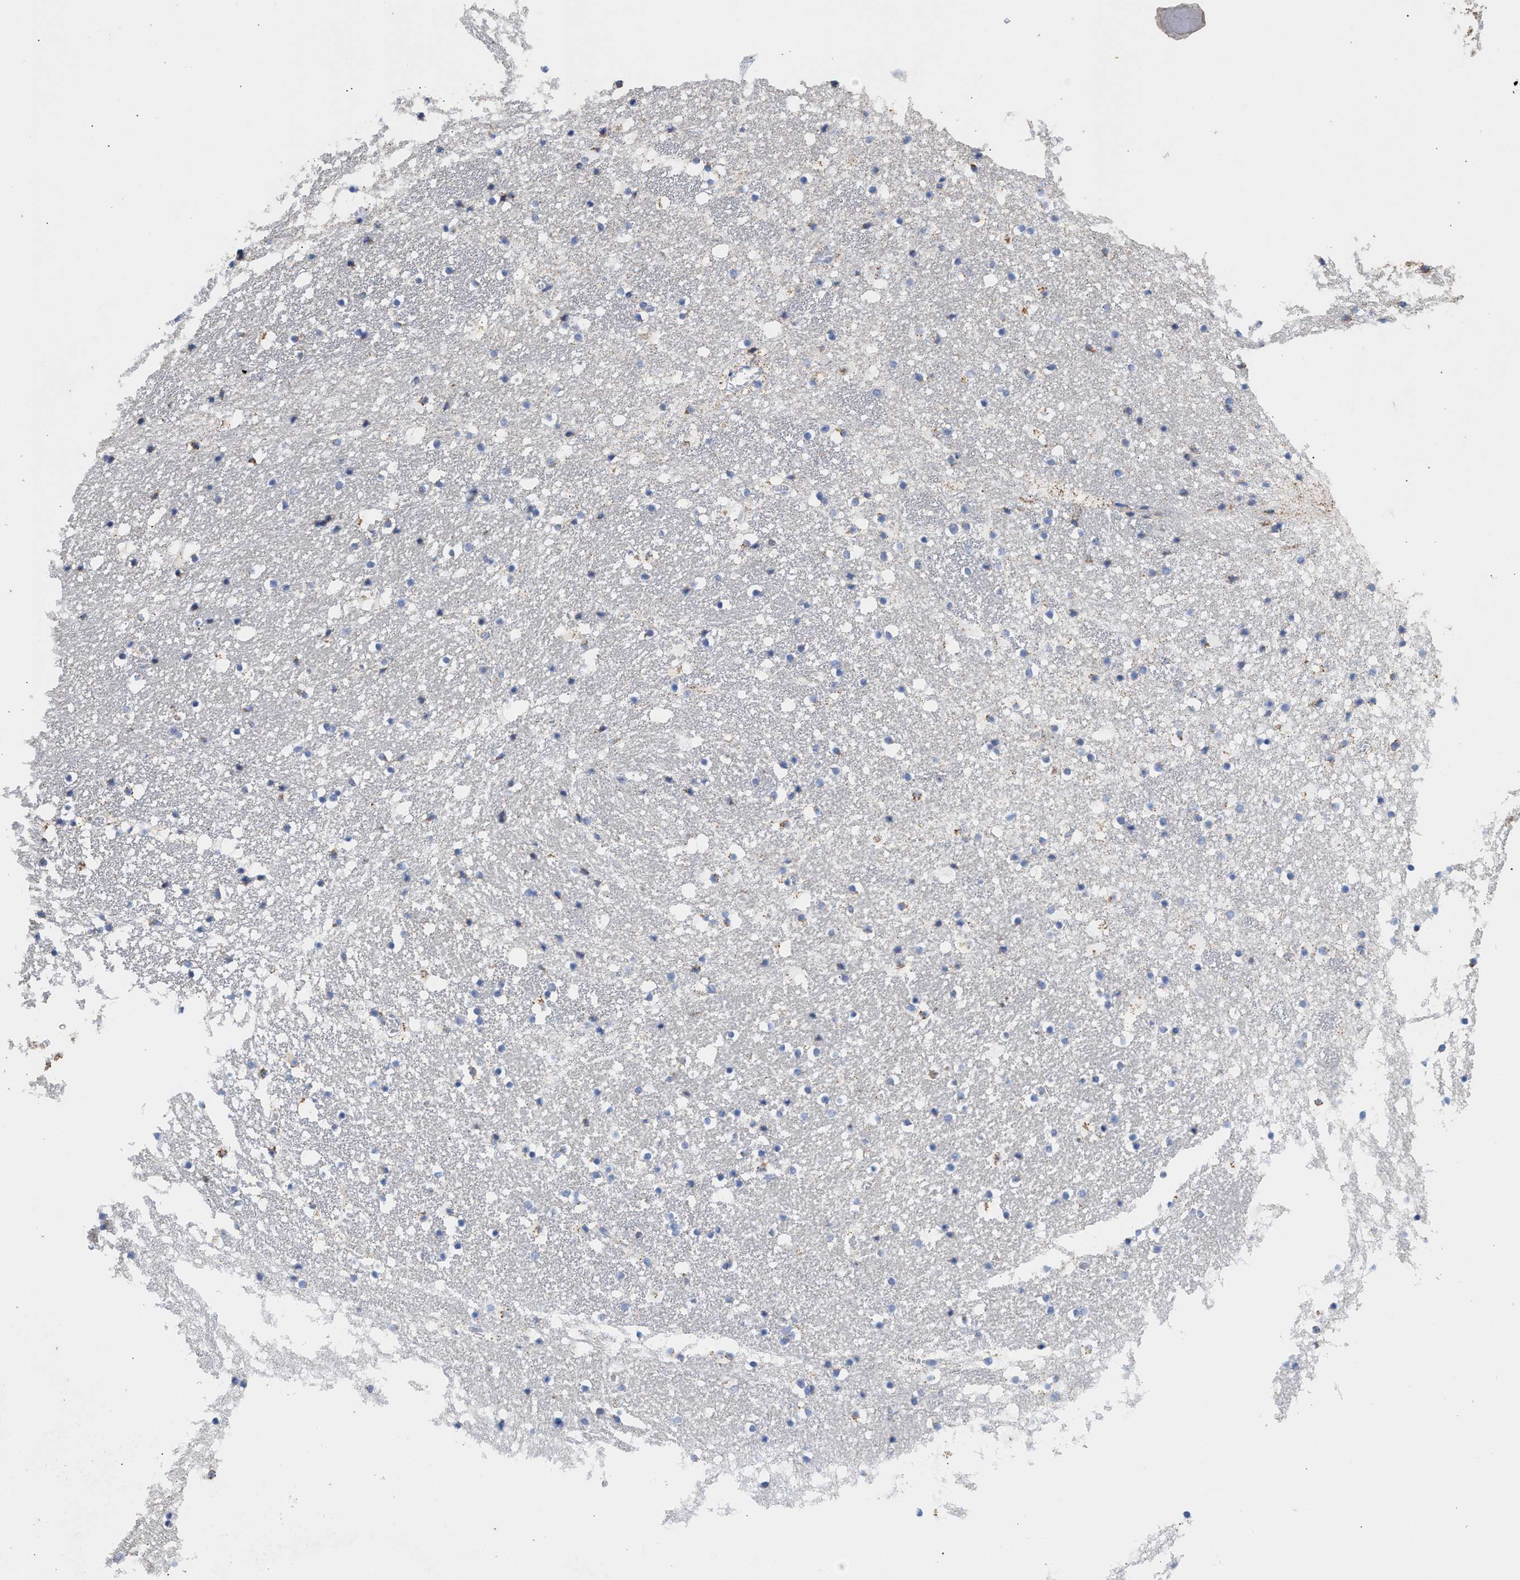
{"staining": {"intensity": "moderate", "quantity": "<25%", "location": "cytoplasmic/membranous"}, "tissue": "caudate", "cell_type": "Glial cells", "image_type": "normal", "snomed": [{"axis": "morphology", "description": "Normal tissue, NOS"}, {"axis": "topography", "description": "Lateral ventricle wall"}], "caption": "Glial cells reveal moderate cytoplasmic/membranous staining in about <25% of cells in benign caudate. (DAB (3,3'-diaminobenzidine) = brown stain, brightfield microscopy at high magnification).", "gene": "ACOT13", "patient": {"sex": "male", "age": 45}}